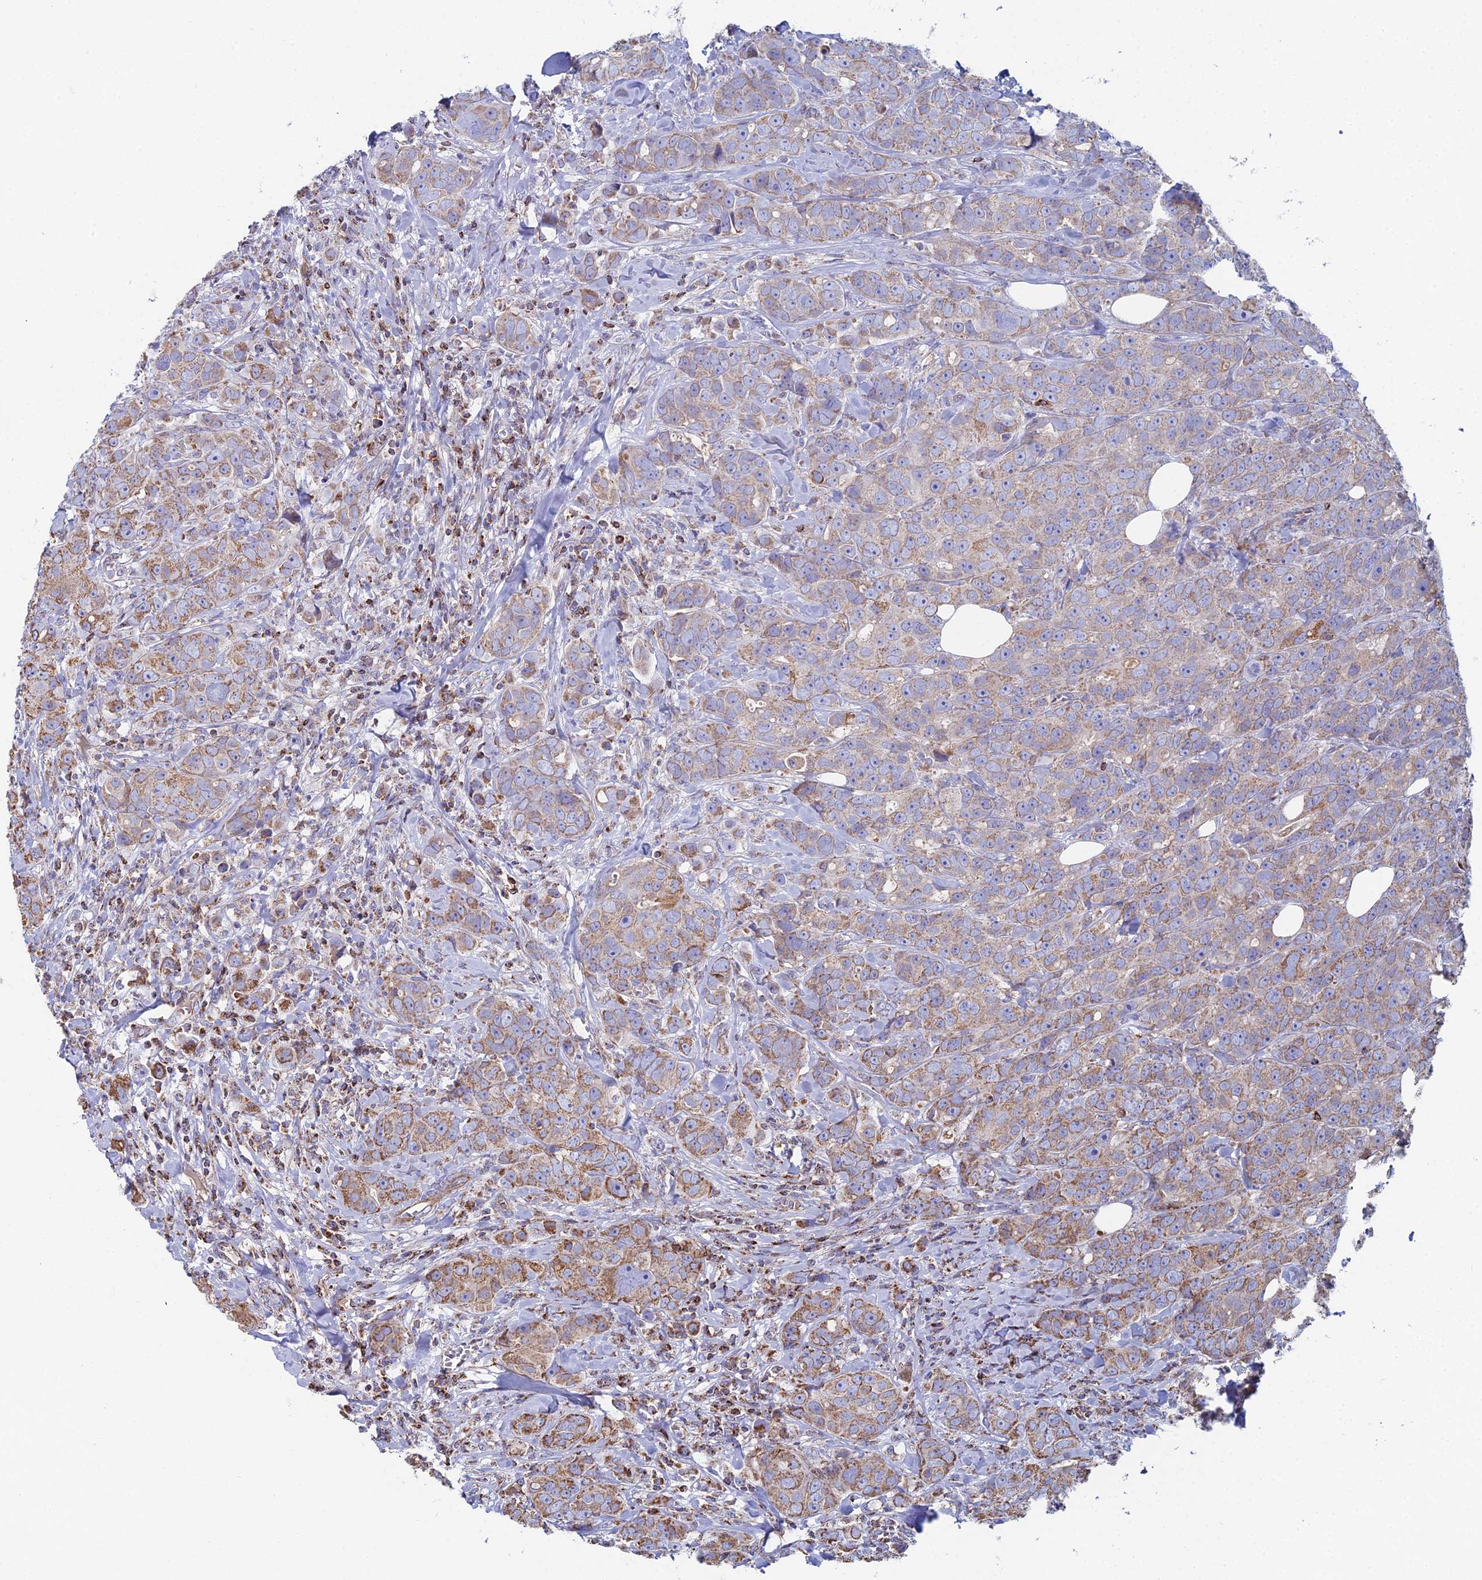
{"staining": {"intensity": "moderate", "quantity": "25%-75%", "location": "cytoplasmic/membranous"}, "tissue": "breast cancer", "cell_type": "Tumor cells", "image_type": "cancer", "snomed": [{"axis": "morphology", "description": "Duct carcinoma"}, {"axis": "topography", "description": "Breast"}], "caption": "Immunohistochemical staining of human breast cancer (intraductal carcinoma) reveals medium levels of moderate cytoplasmic/membranous protein positivity in about 25%-75% of tumor cells.", "gene": "SPOCK2", "patient": {"sex": "female", "age": 43}}